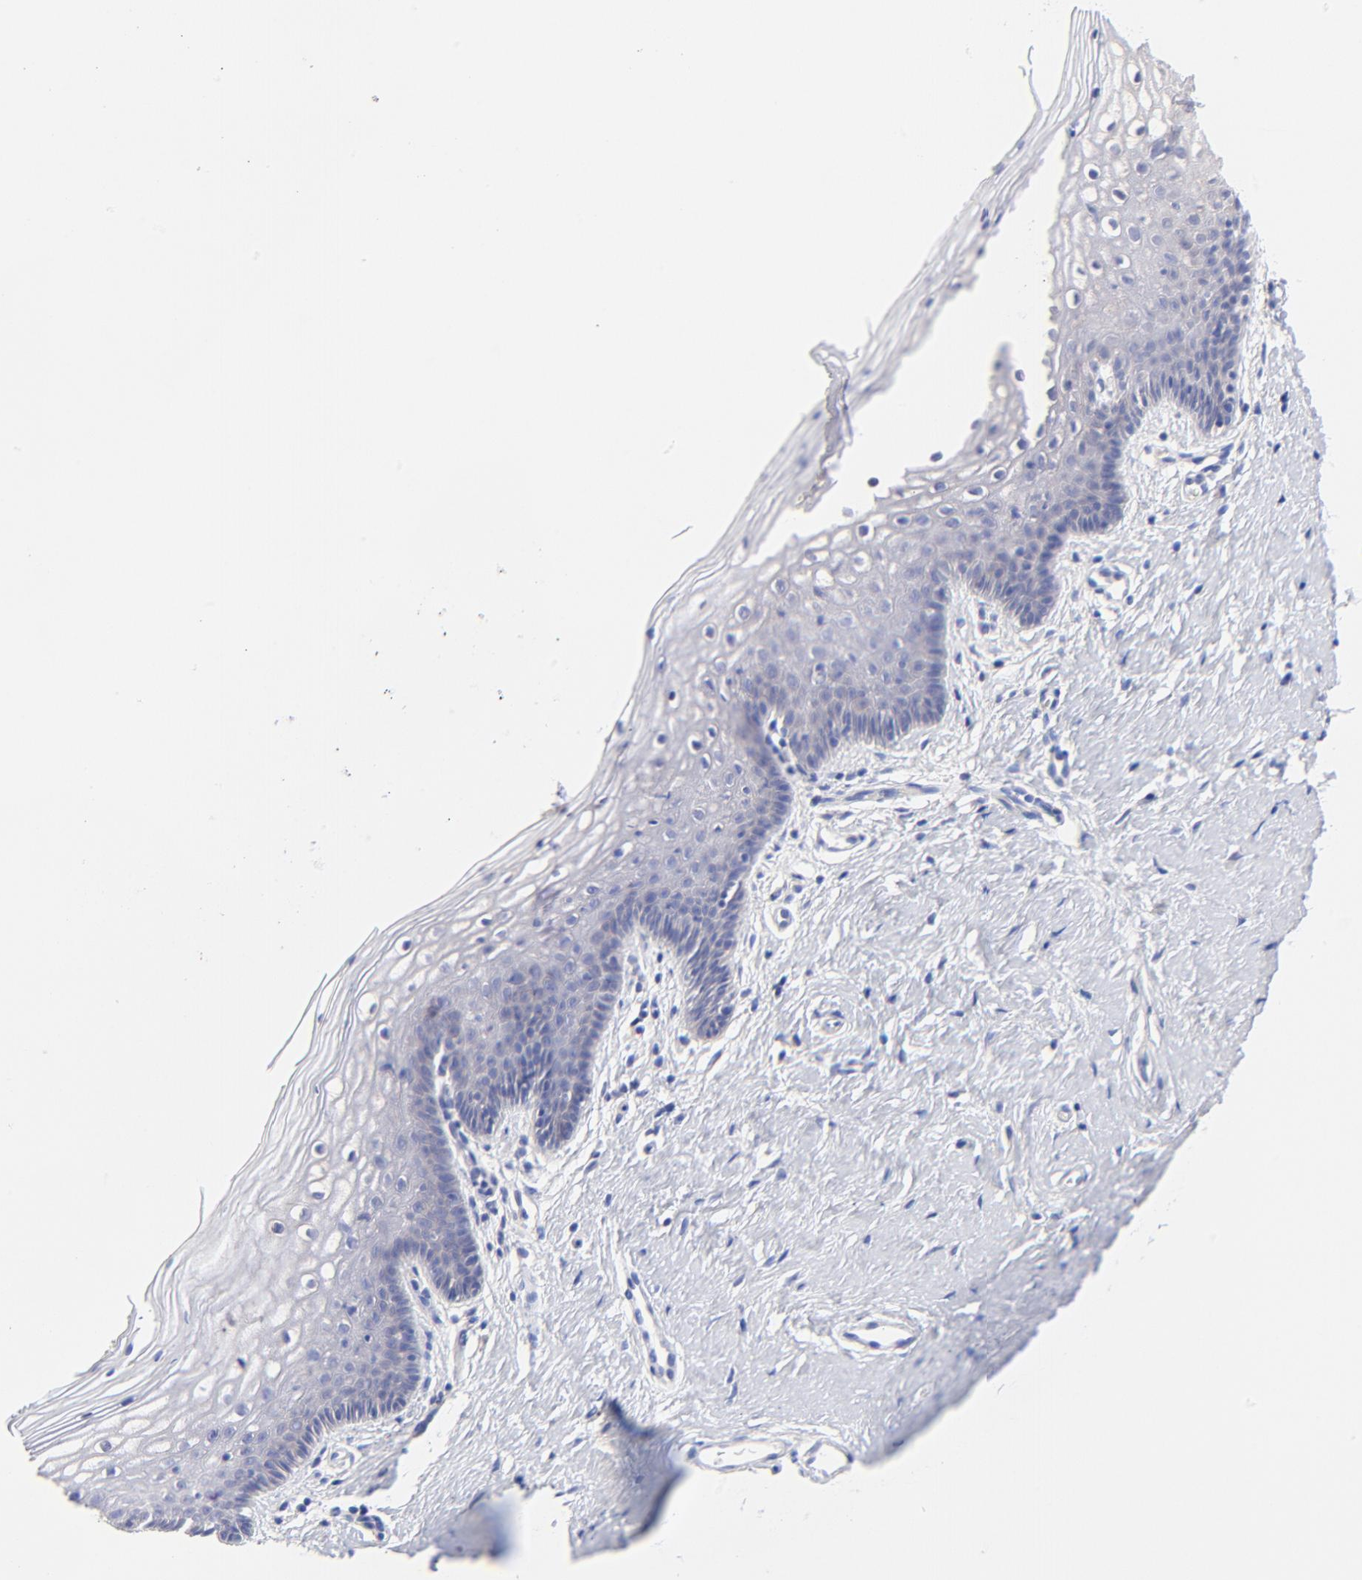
{"staining": {"intensity": "negative", "quantity": "none", "location": "none"}, "tissue": "vagina", "cell_type": "Squamous epithelial cells", "image_type": "normal", "snomed": [{"axis": "morphology", "description": "Normal tissue, NOS"}, {"axis": "topography", "description": "Vagina"}], "caption": "This is a histopathology image of immunohistochemistry staining of unremarkable vagina, which shows no positivity in squamous epithelial cells.", "gene": "EBP", "patient": {"sex": "female", "age": 46}}